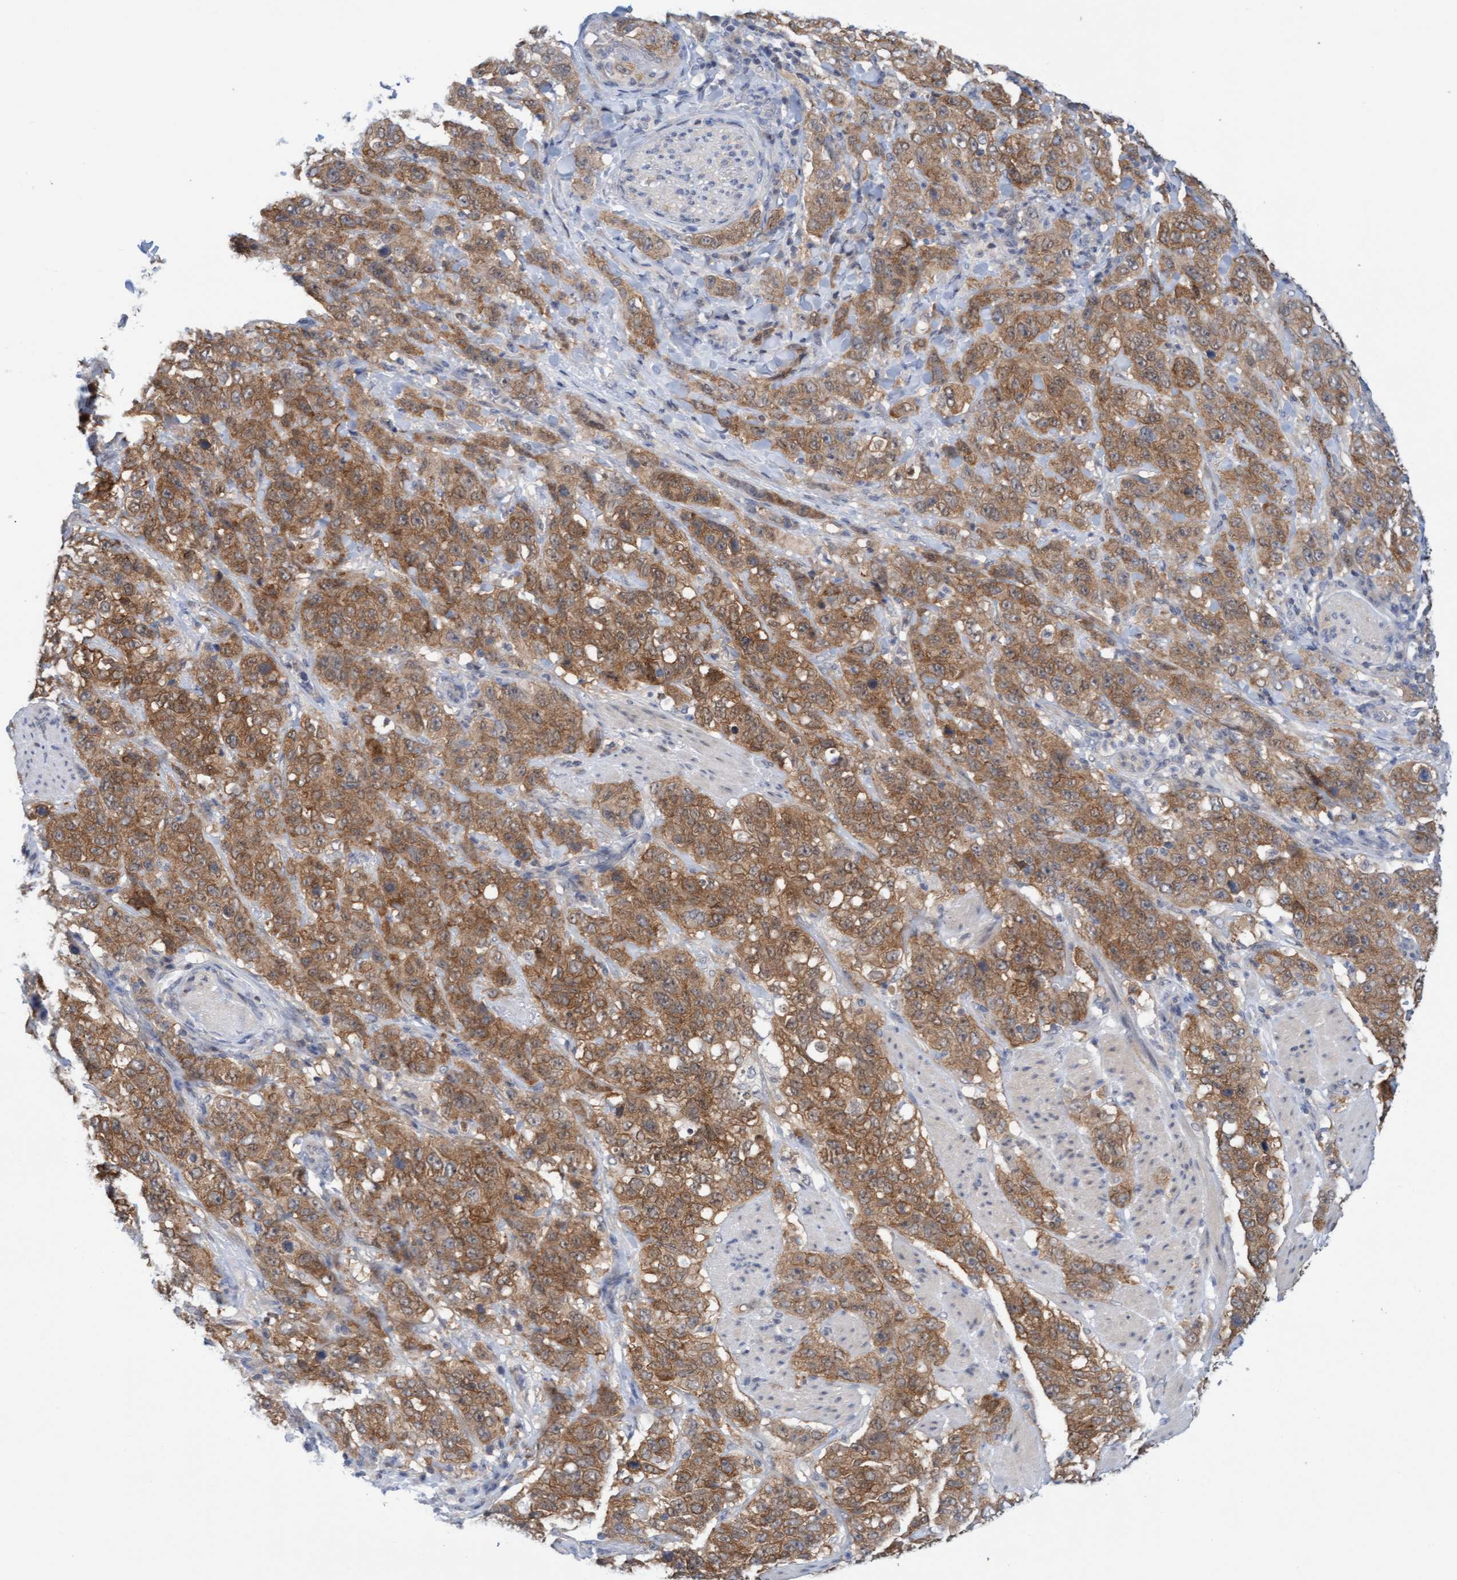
{"staining": {"intensity": "moderate", "quantity": ">75%", "location": "cytoplasmic/membranous"}, "tissue": "stomach cancer", "cell_type": "Tumor cells", "image_type": "cancer", "snomed": [{"axis": "morphology", "description": "Adenocarcinoma, NOS"}, {"axis": "topography", "description": "Stomach"}], "caption": "There is medium levels of moderate cytoplasmic/membranous staining in tumor cells of adenocarcinoma (stomach), as demonstrated by immunohistochemical staining (brown color).", "gene": "AMZ2", "patient": {"sex": "male", "age": 48}}